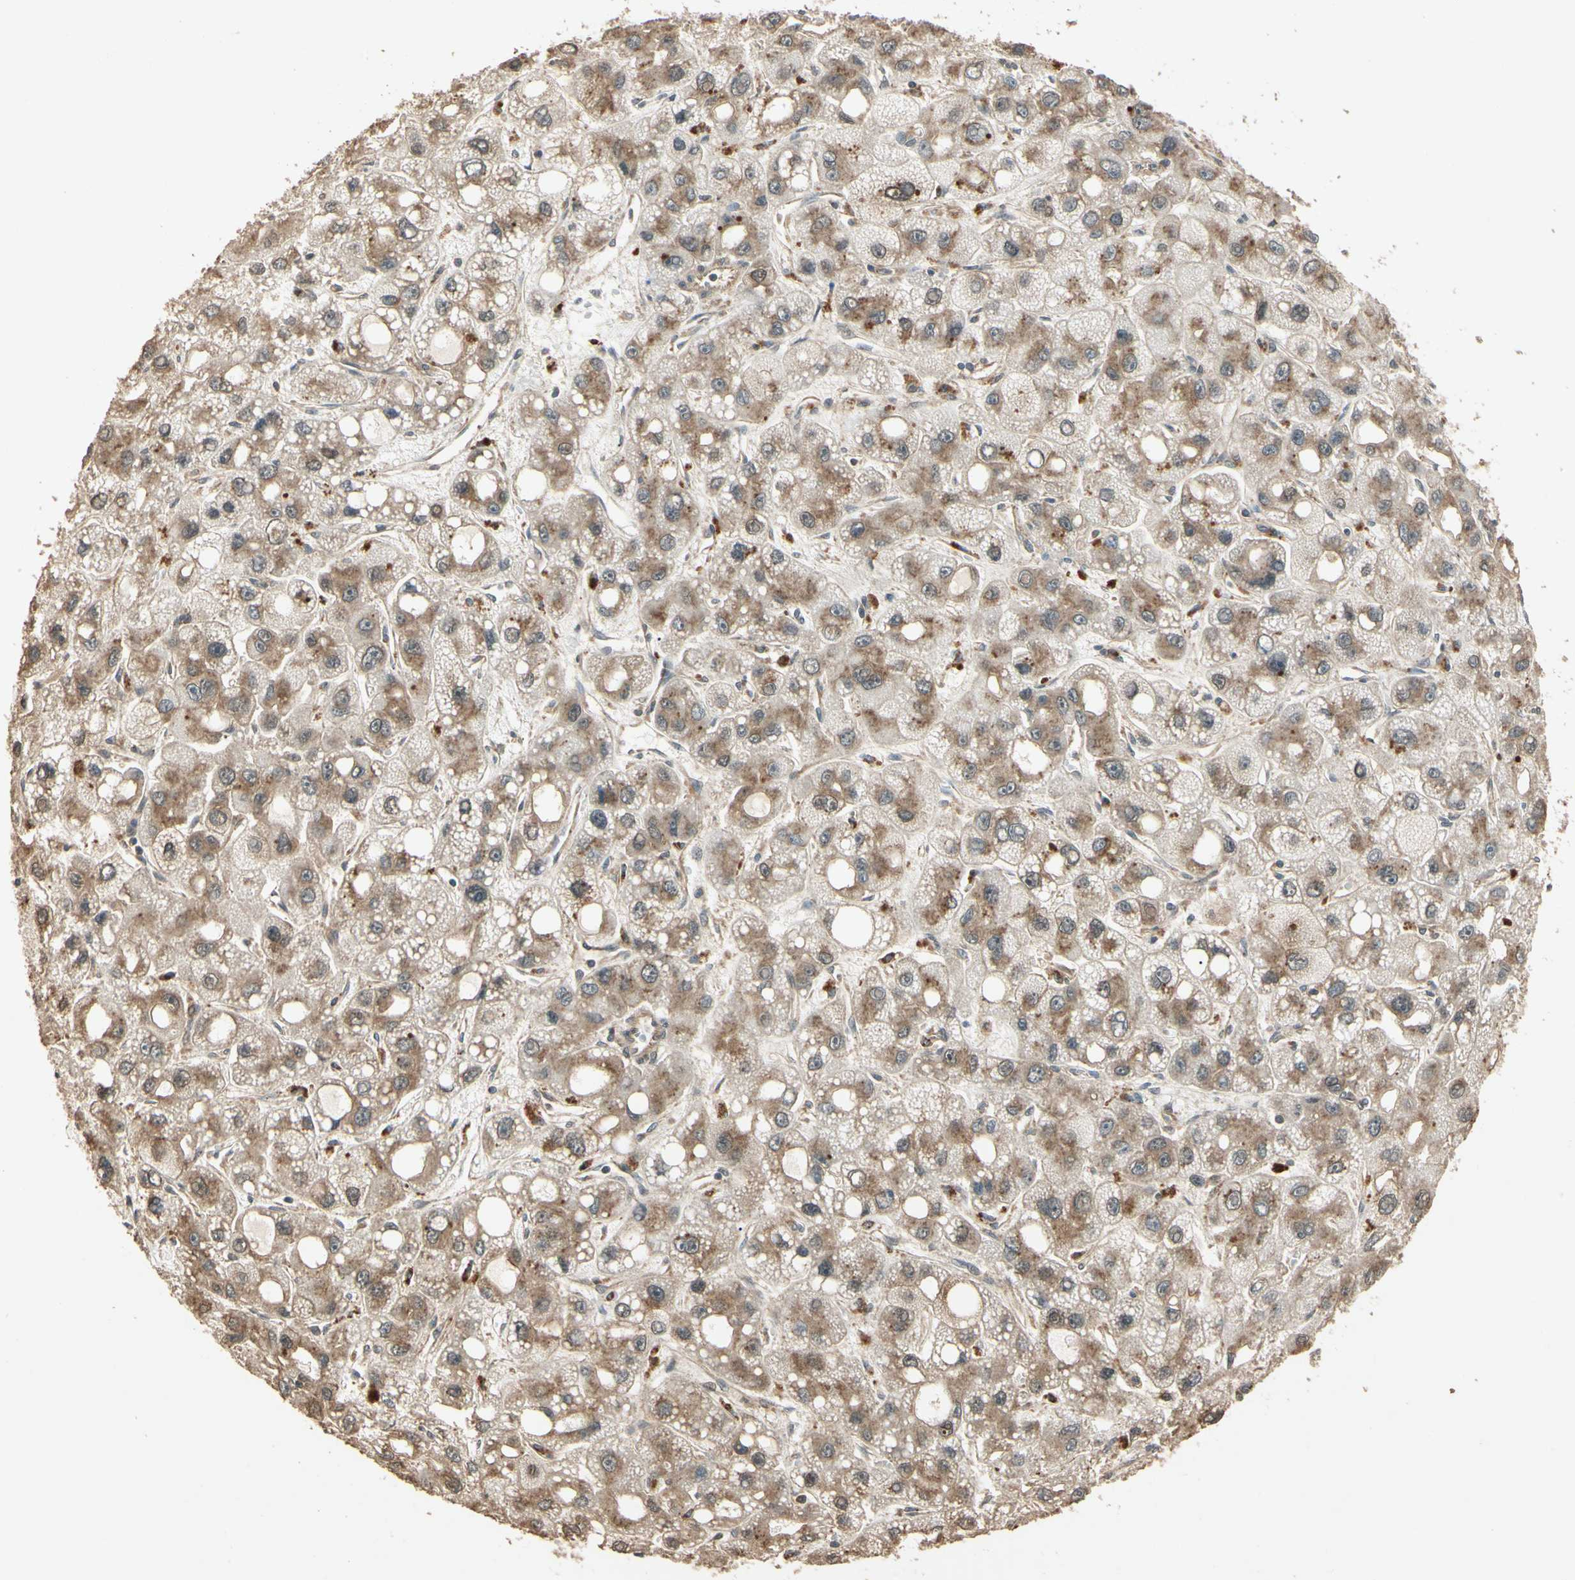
{"staining": {"intensity": "moderate", "quantity": ">75%", "location": "cytoplasmic/membranous"}, "tissue": "liver cancer", "cell_type": "Tumor cells", "image_type": "cancer", "snomed": [{"axis": "morphology", "description": "Carcinoma, Hepatocellular, NOS"}, {"axis": "topography", "description": "Liver"}], "caption": "Human liver cancer stained with a brown dye reveals moderate cytoplasmic/membranous positive expression in approximately >75% of tumor cells.", "gene": "CCT7", "patient": {"sex": "male", "age": 55}}